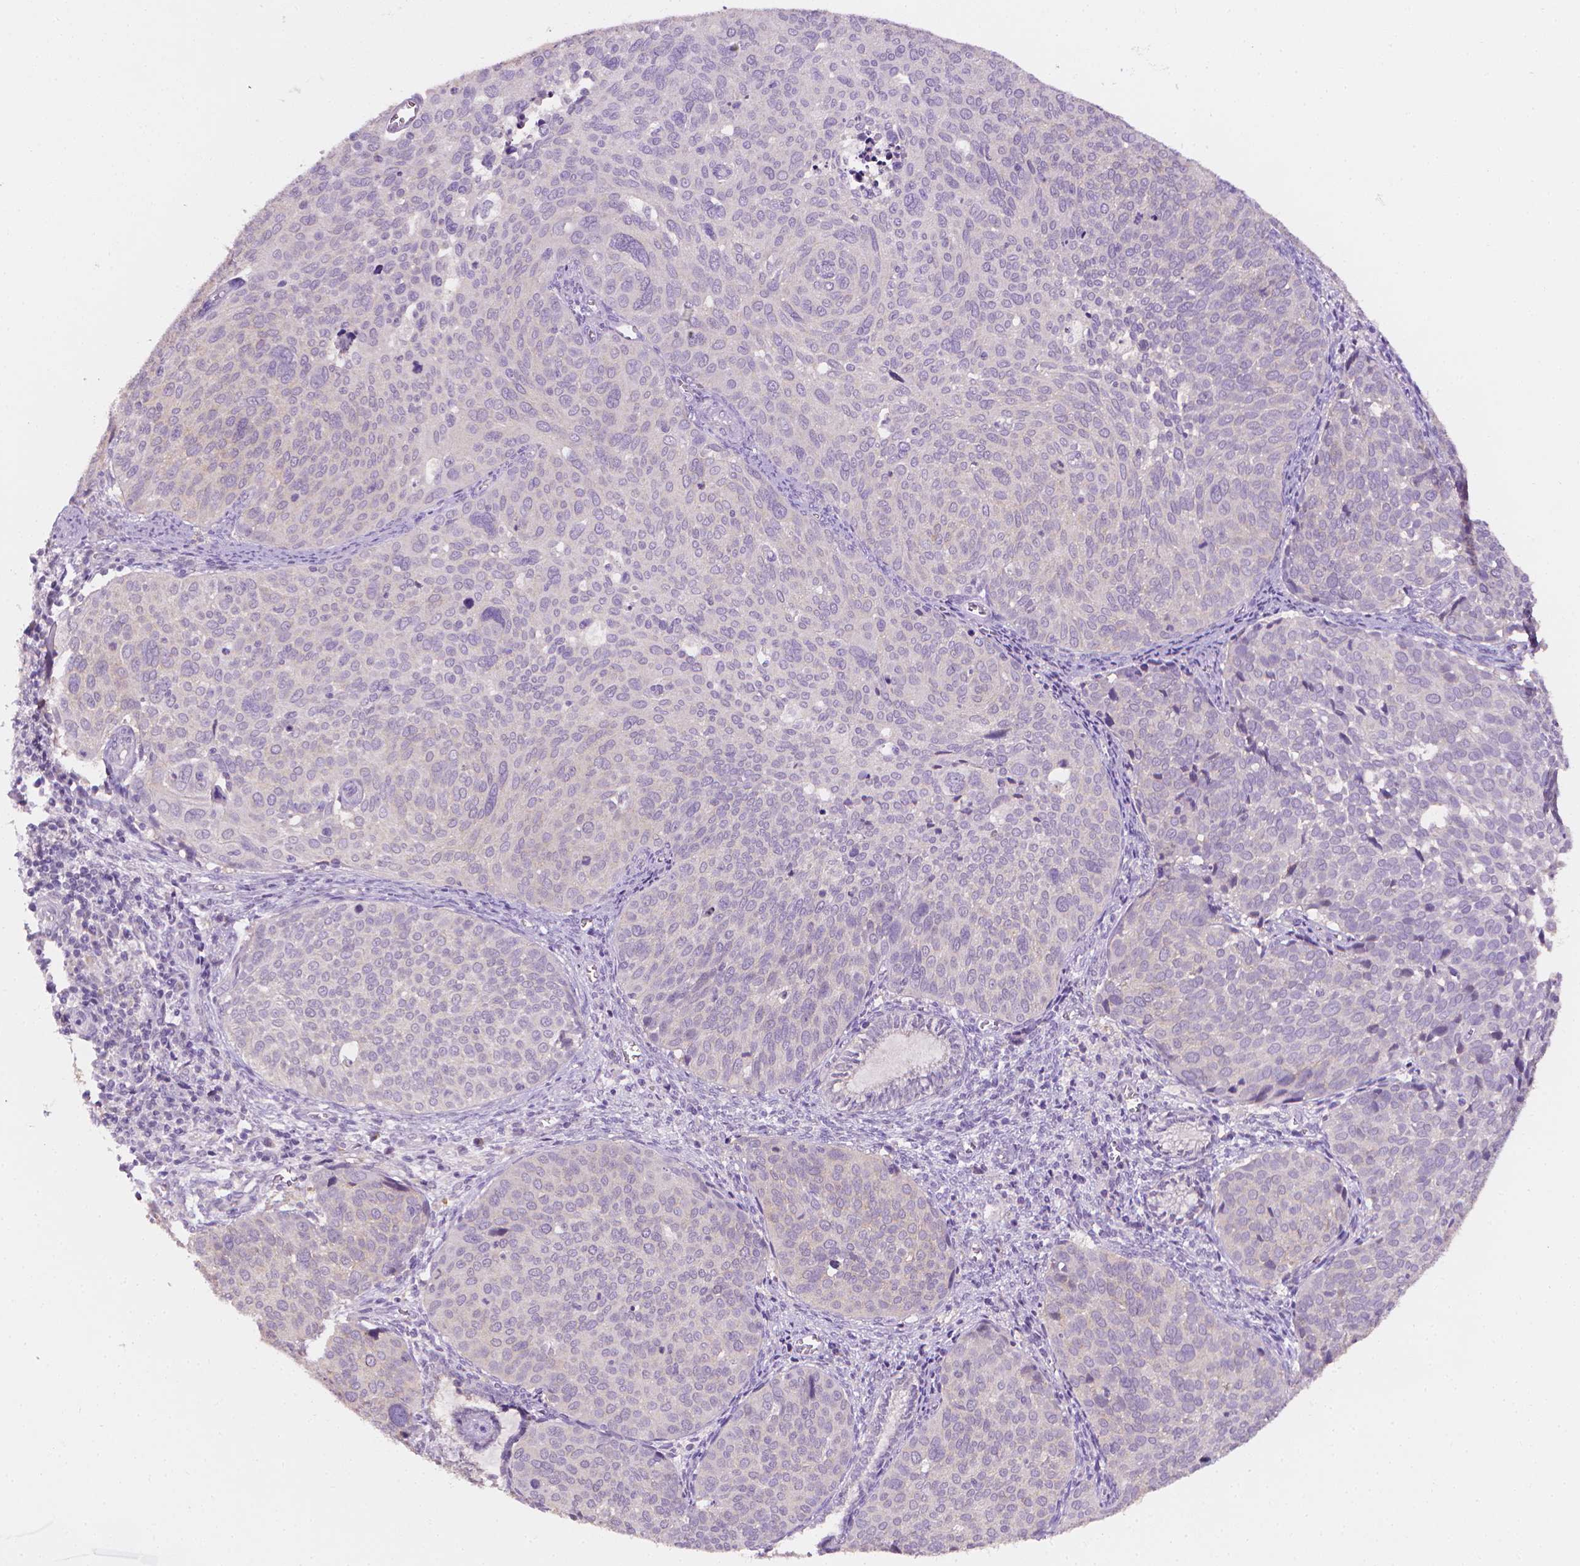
{"staining": {"intensity": "negative", "quantity": "none", "location": "none"}, "tissue": "cervical cancer", "cell_type": "Tumor cells", "image_type": "cancer", "snomed": [{"axis": "morphology", "description": "Squamous cell carcinoma, NOS"}, {"axis": "topography", "description": "Cervix"}], "caption": "A micrograph of squamous cell carcinoma (cervical) stained for a protein shows no brown staining in tumor cells.", "gene": "FASN", "patient": {"sex": "female", "age": 39}}